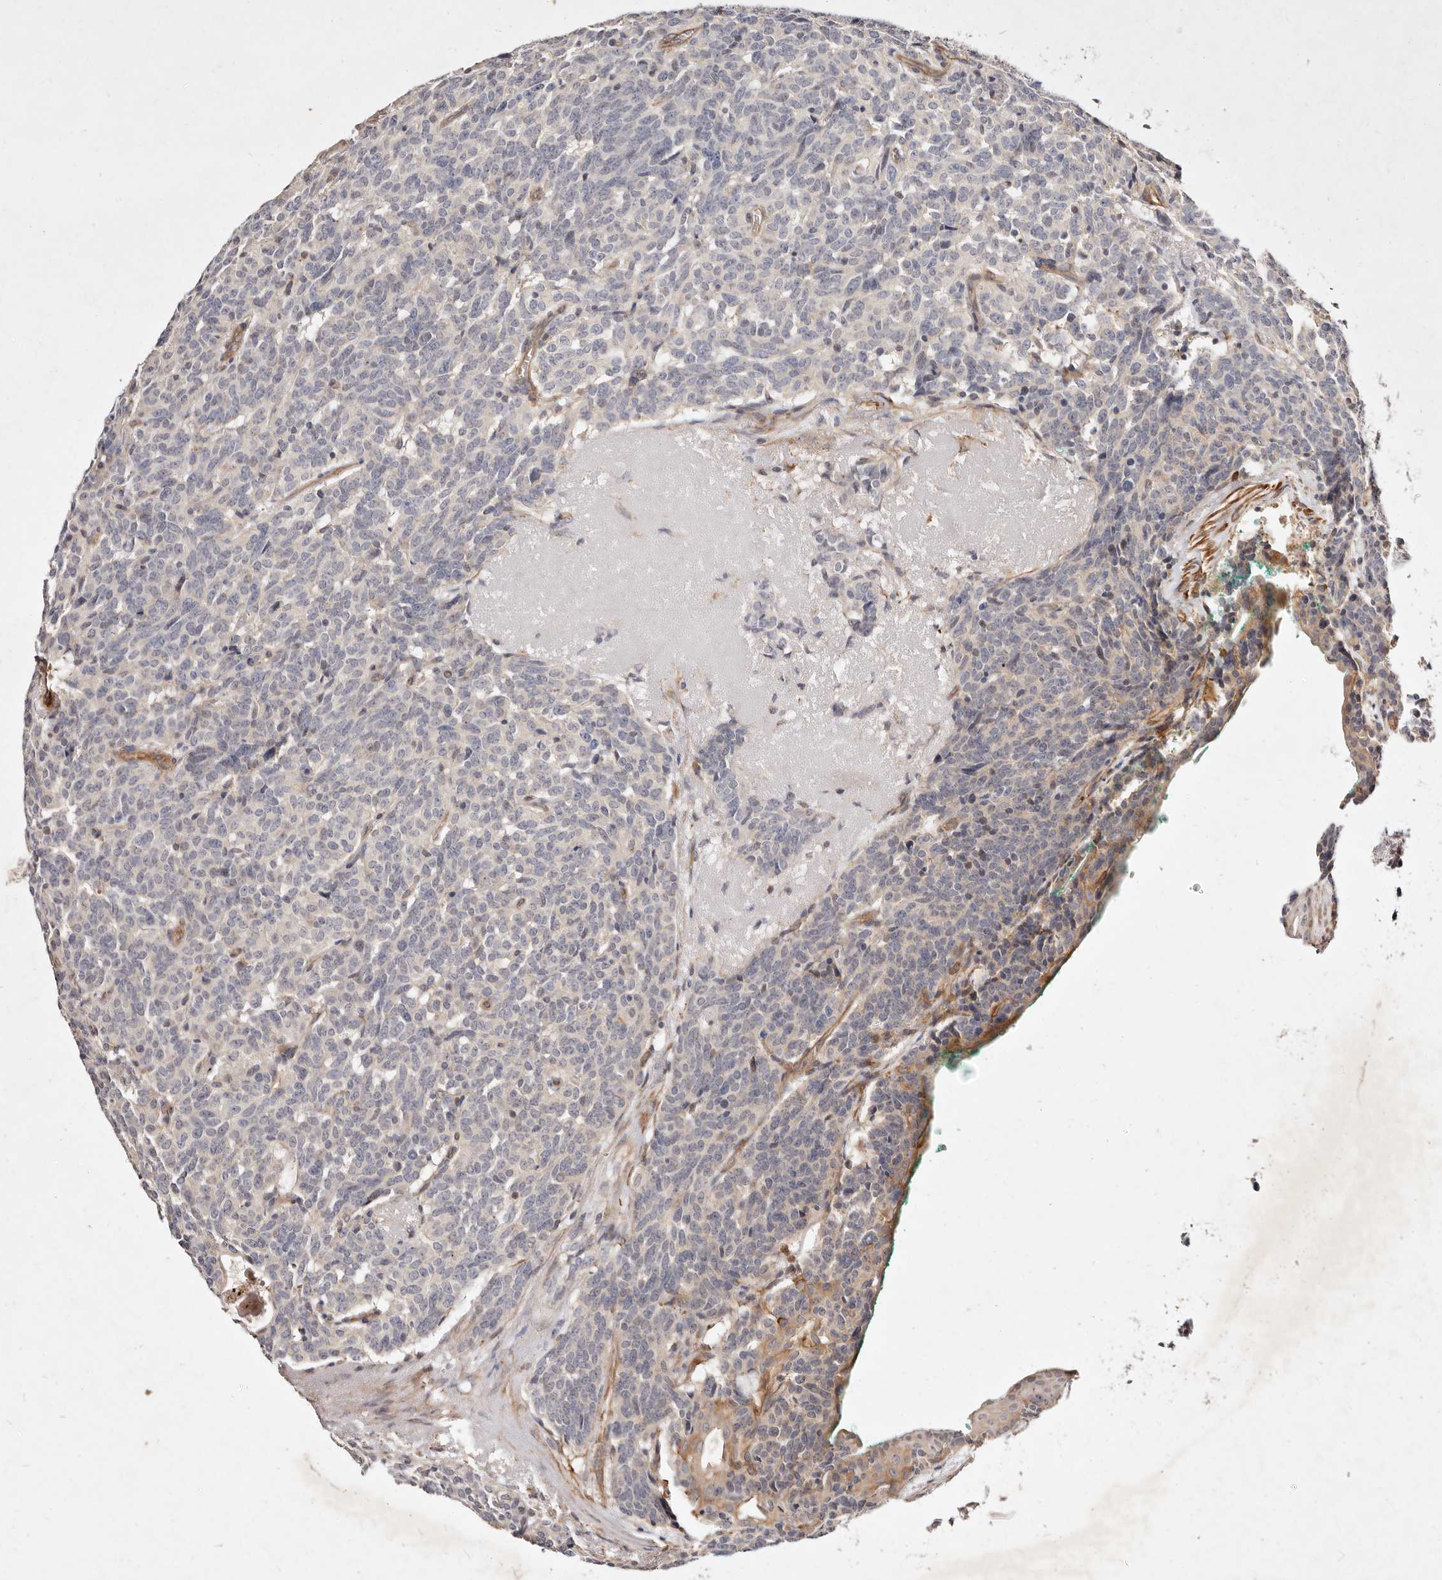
{"staining": {"intensity": "negative", "quantity": "none", "location": "none"}, "tissue": "carcinoid", "cell_type": "Tumor cells", "image_type": "cancer", "snomed": [{"axis": "morphology", "description": "Carcinoid, malignant, NOS"}, {"axis": "topography", "description": "Lung"}], "caption": "Immunohistochemistry (IHC) photomicrograph of human malignant carcinoid stained for a protein (brown), which displays no positivity in tumor cells.", "gene": "MTMR11", "patient": {"sex": "female", "age": 46}}